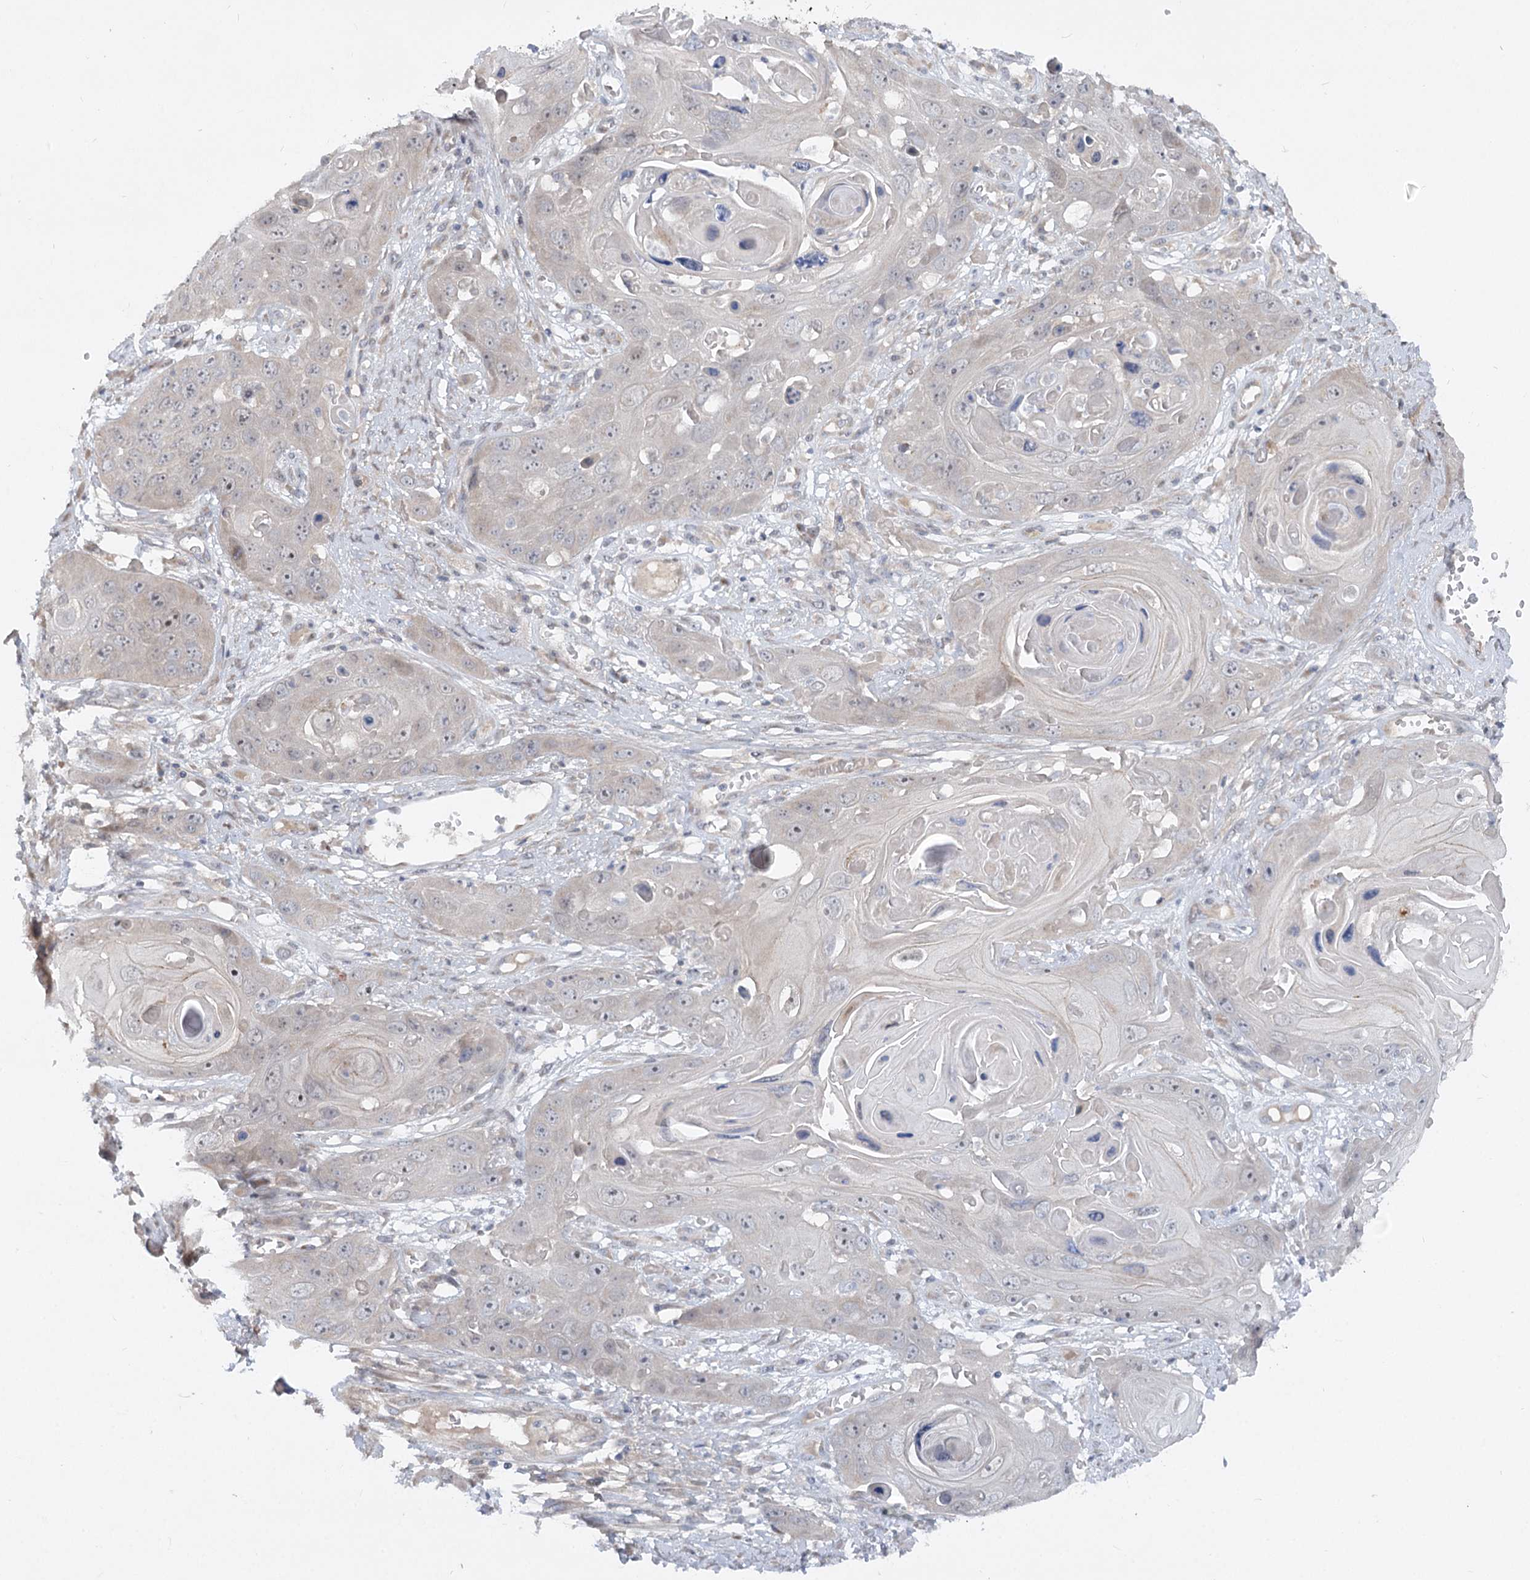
{"staining": {"intensity": "negative", "quantity": "none", "location": "none"}, "tissue": "skin cancer", "cell_type": "Tumor cells", "image_type": "cancer", "snomed": [{"axis": "morphology", "description": "Squamous cell carcinoma, NOS"}, {"axis": "topography", "description": "Skin"}], "caption": "Immunohistochemistry (IHC) histopathology image of human skin cancer (squamous cell carcinoma) stained for a protein (brown), which exhibits no staining in tumor cells.", "gene": "FGF19", "patient": {"sex": "male", "age": 55}}